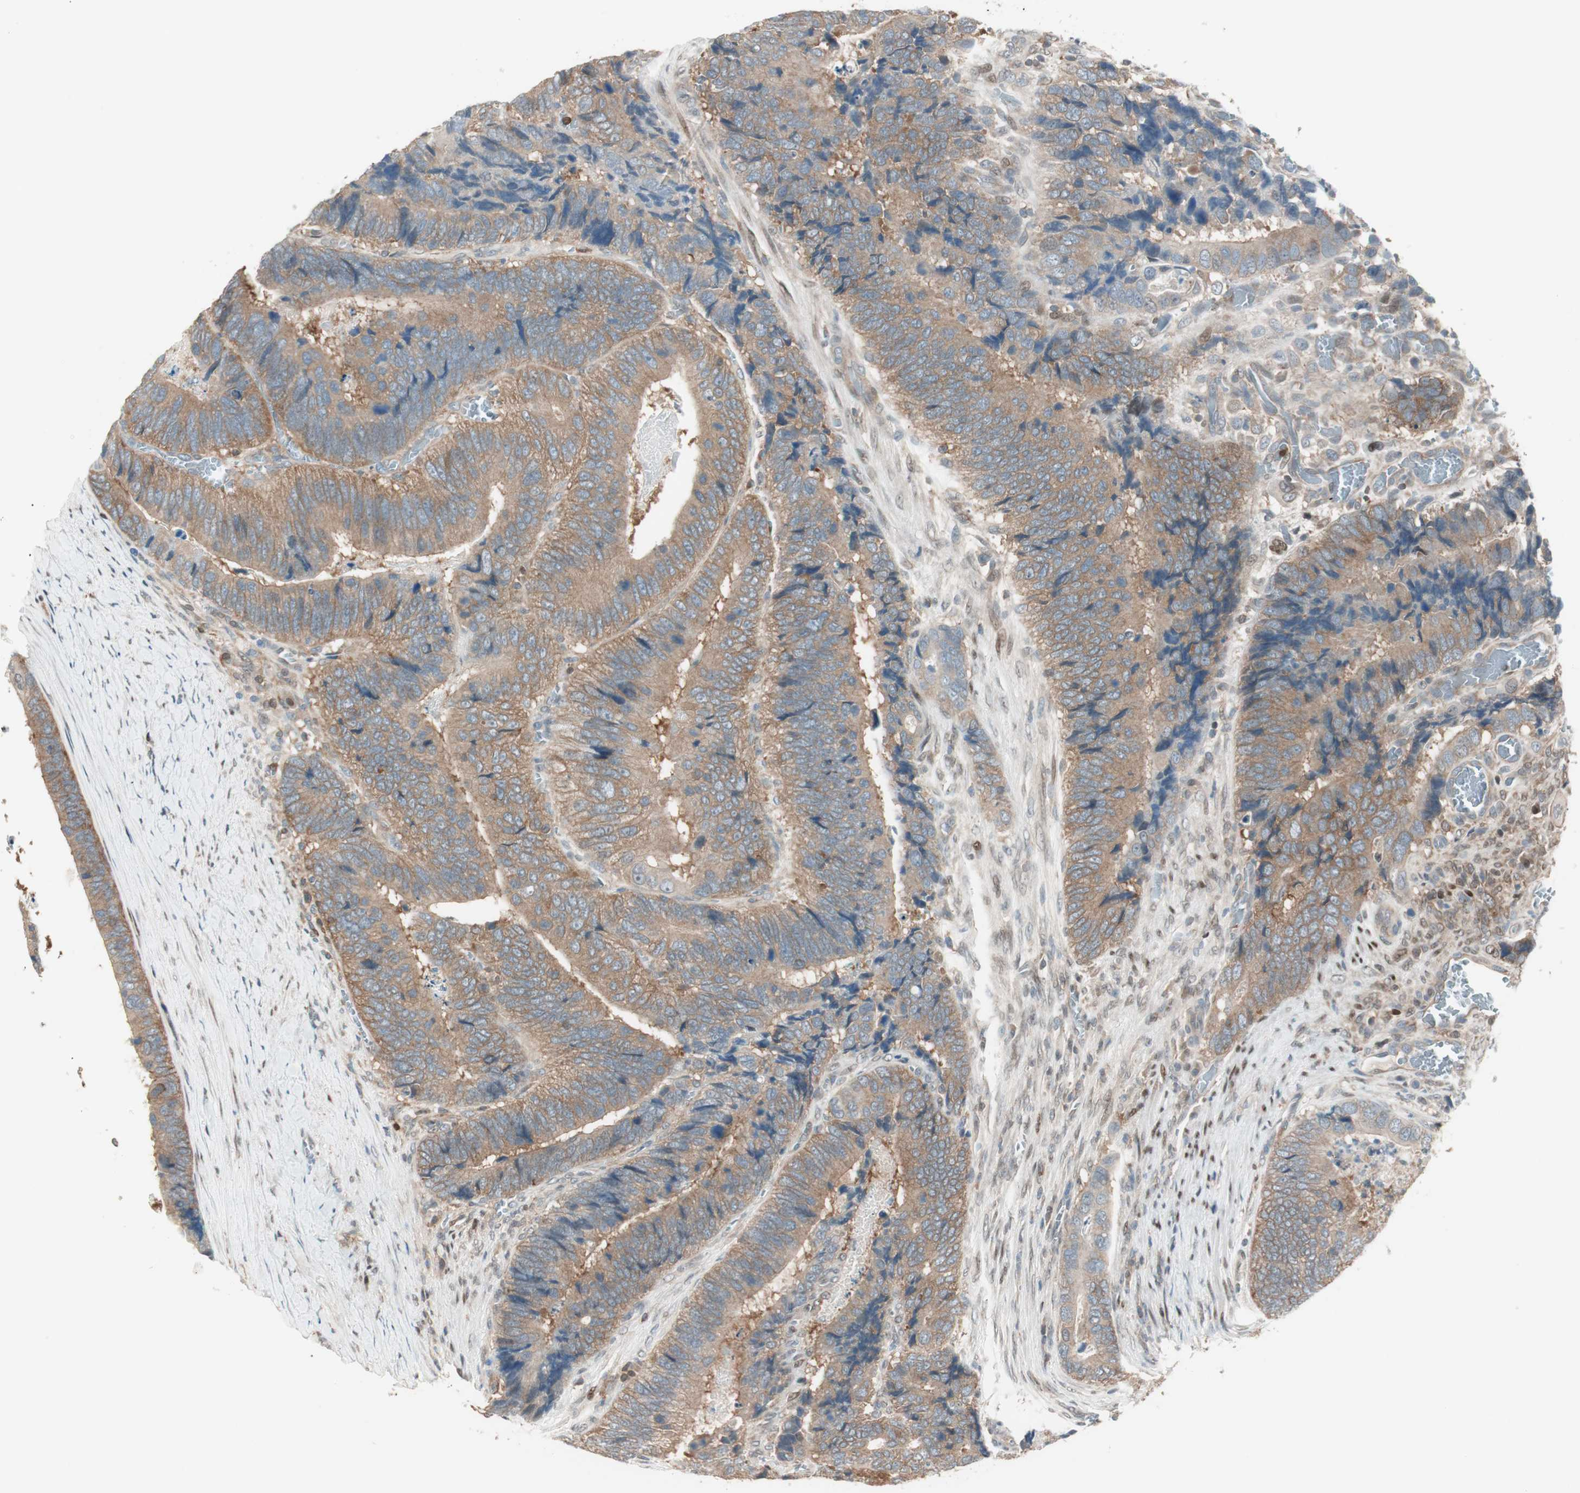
{"staining": {"intensity": "moderate", "quantity": ">75%", "location": "cytoplasmic/membranous"}, "tissue": "colorectal cancer", "cell_type": "Tumor cells", "image_type": "cancer", "snomed": [{"axis": "morphology", "description": "Adenocarcinoma, NOS"}, {"axis": "topography", "description": "Colon"}], "caption": "A histopathology image of colorectal cancer stained for a protein exhibits moderate cytoplasmic/membranous brown staining in tumor cells.", "gene": "BIN1", "patient": {"sex": "male", "age": 72}}